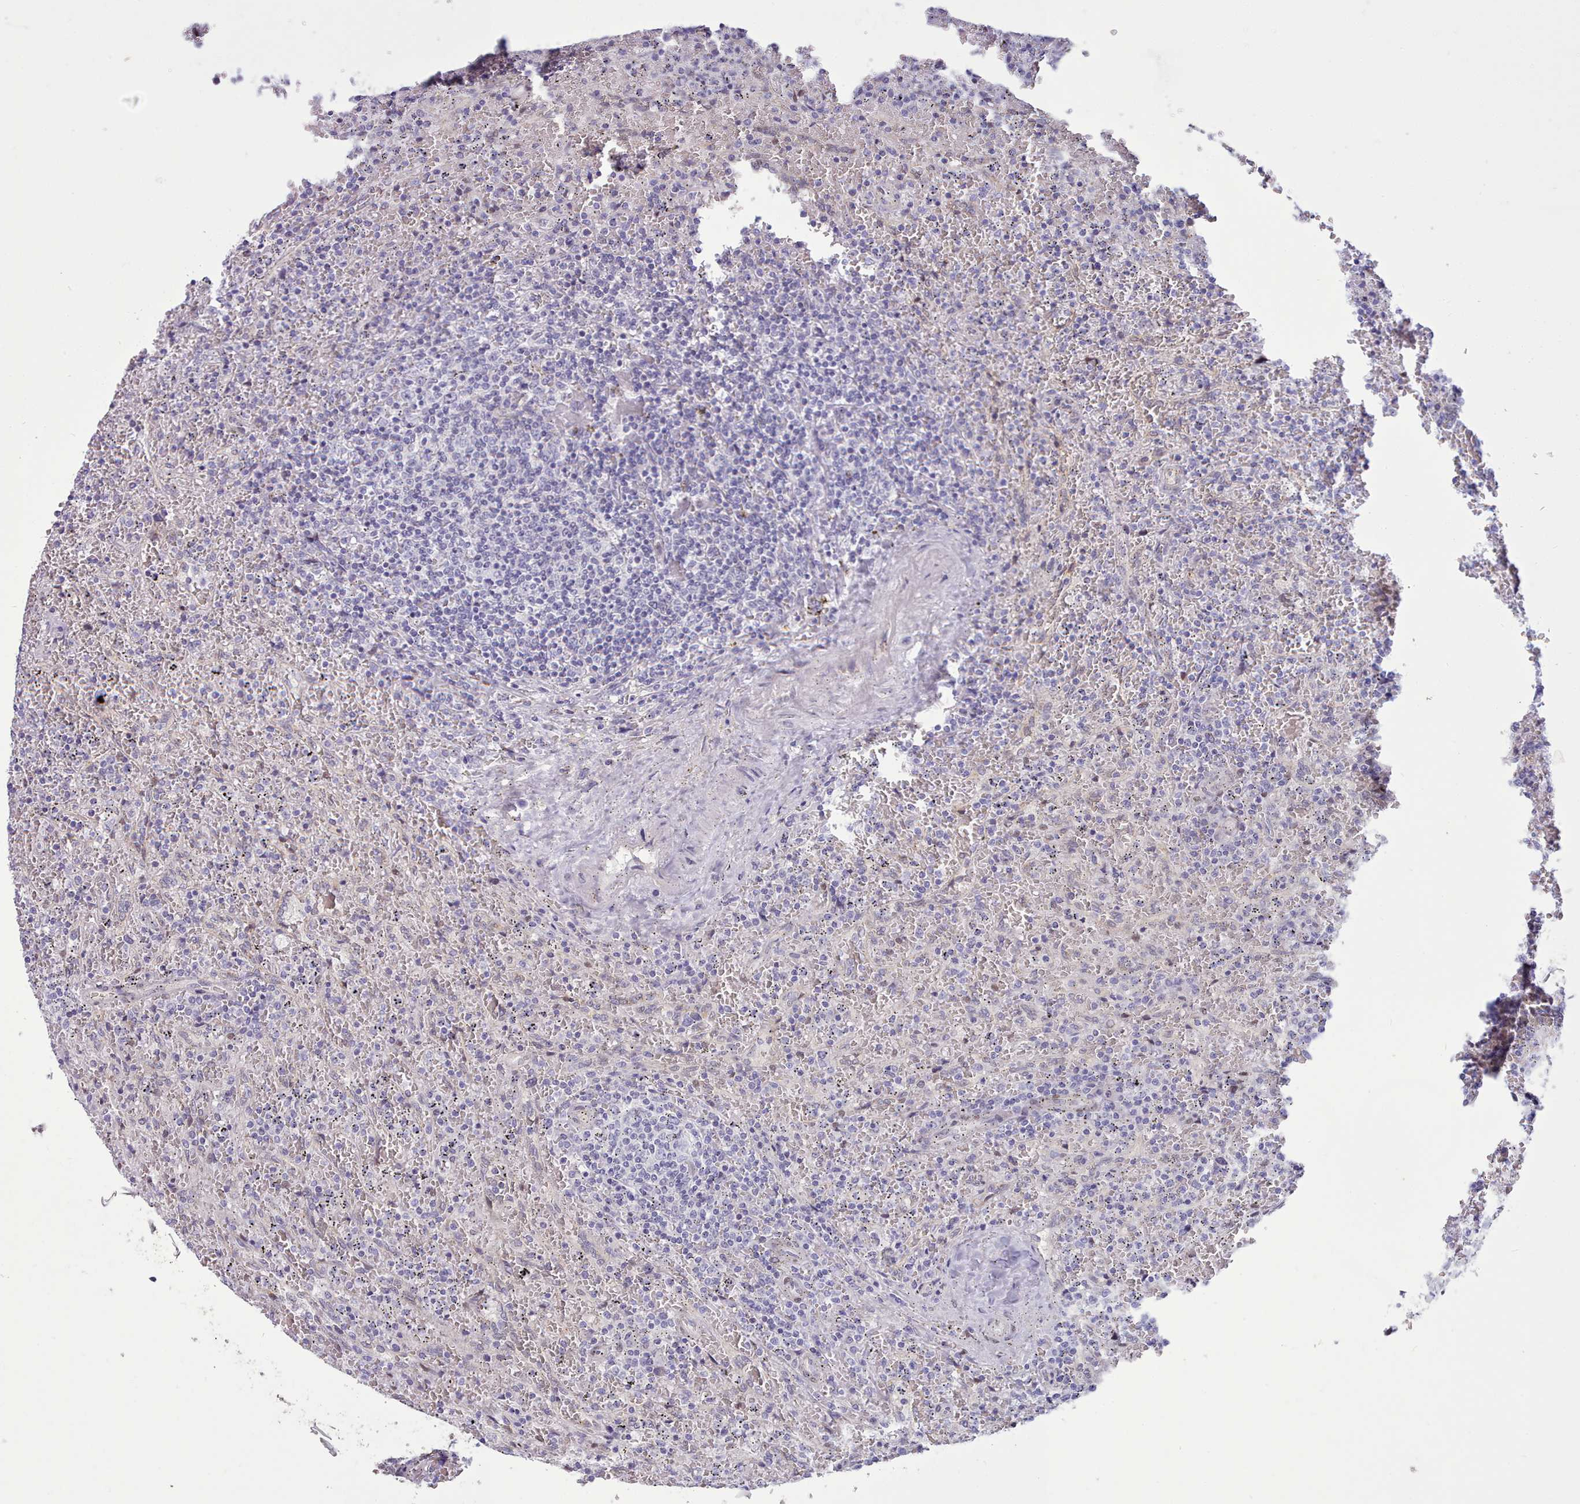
{"staining": {"intensity": "negative", "quantity": "none", "location": "none"}, "tissue": "lymphoma", "cell_type": "Tumor cells", "image_type": "cancer", "snomed": [{"axis": "morphology", "description": "Malignant lymphoma, non-Hodgkin's type, Low grade"}, {"axis": "topography", "description": "Spleen"}], "caption": "There is no significant expression in tumor cells of lymphoma. The staining is performed using DAB brown chromogen with nuclei counter-stained in using hematoxylin.", "gene": "TMEM253", "patient": {"sex": "female", "age": 64}}